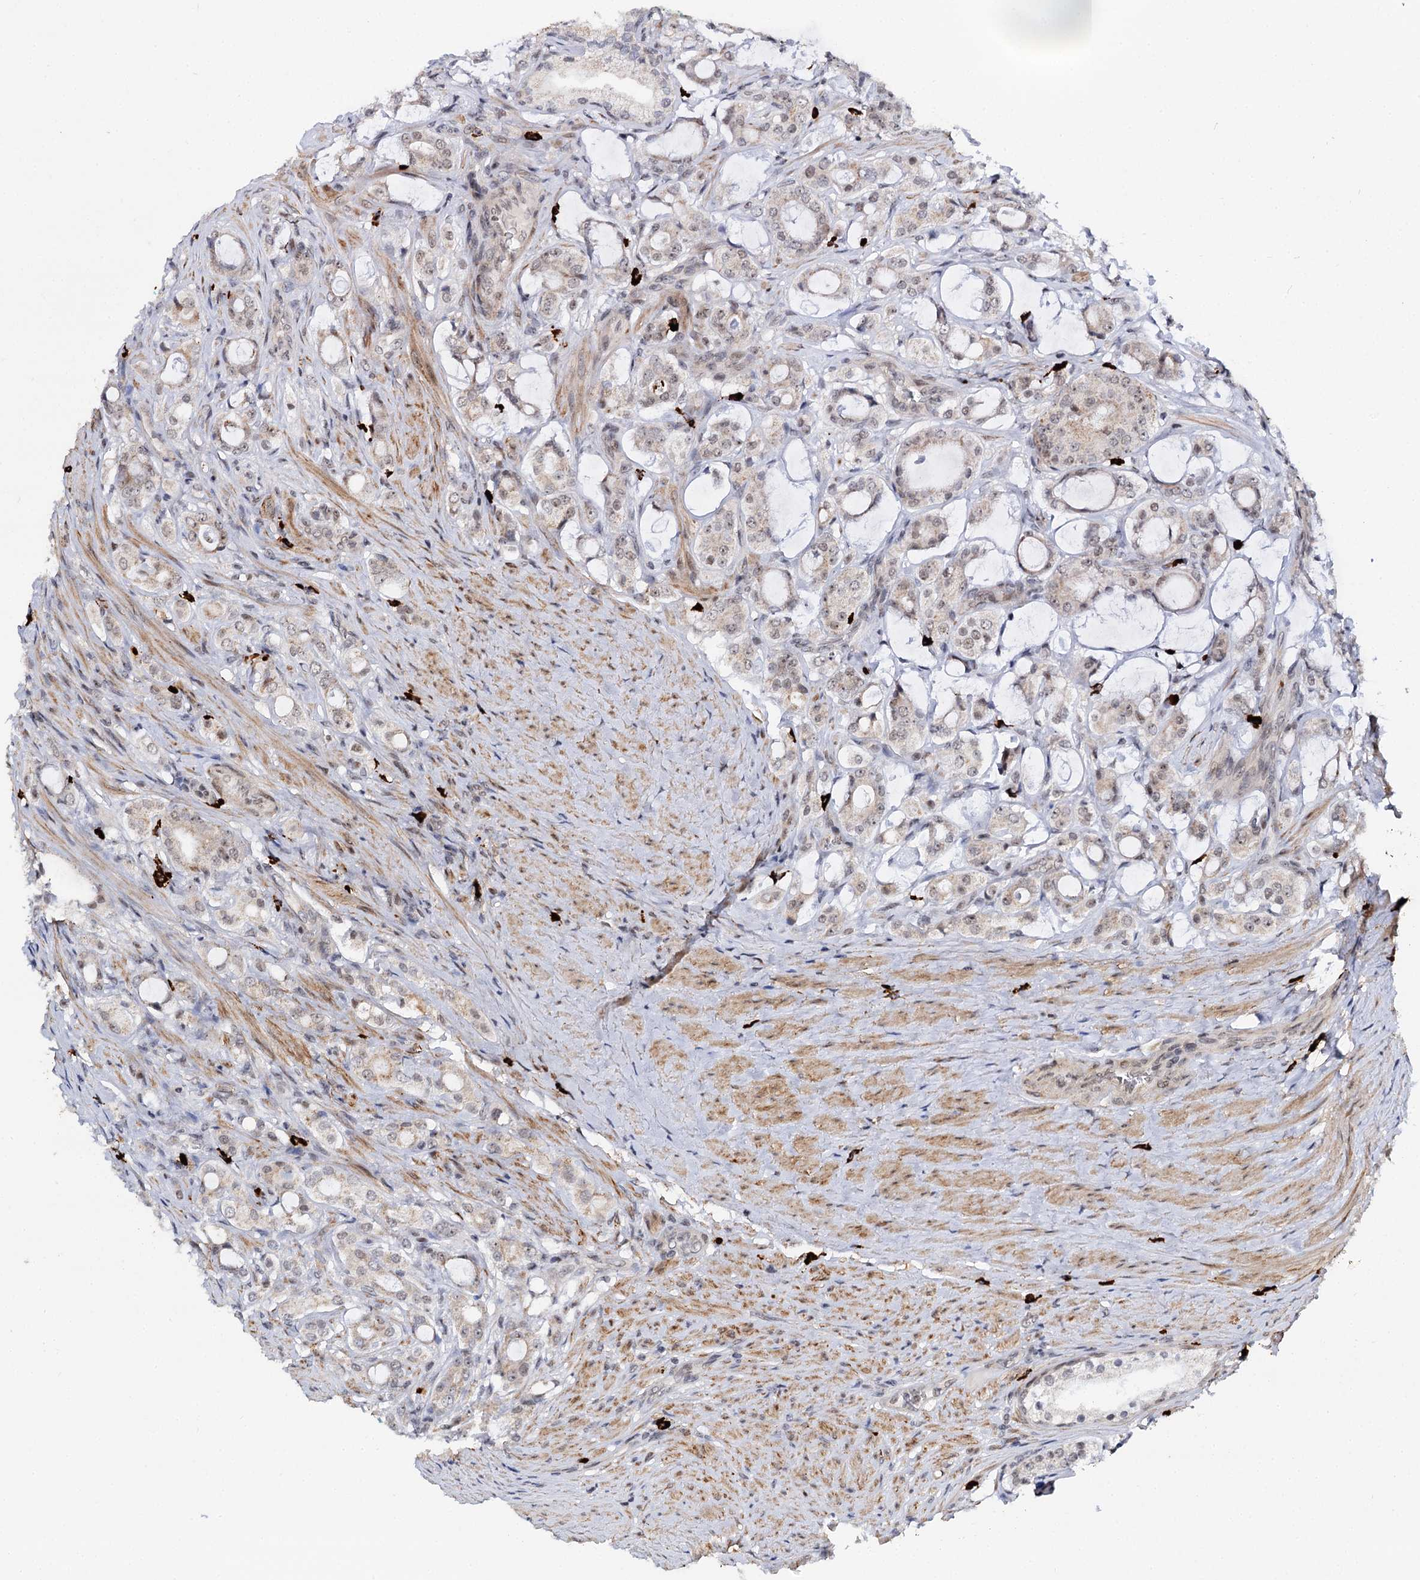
{"staining": {"intensity": "weak", "quantity": "<25%", "location": "nuclear"}, "tissue": "prostate cancer", "cell_type": "Tumor cells", "image_type": "cancer", "snomed": [{"axis": "morphology", "description": "Adenocarcinoma, High grade"}, {"axis": "topography", "description": "Prostate"}], "caption": "Protein analysis of prostate high-grade adenocarcinoma displays no significant expression in tumor cells.", "gene": "BUD13", "patient": {"sex": "male", "age": 63}}